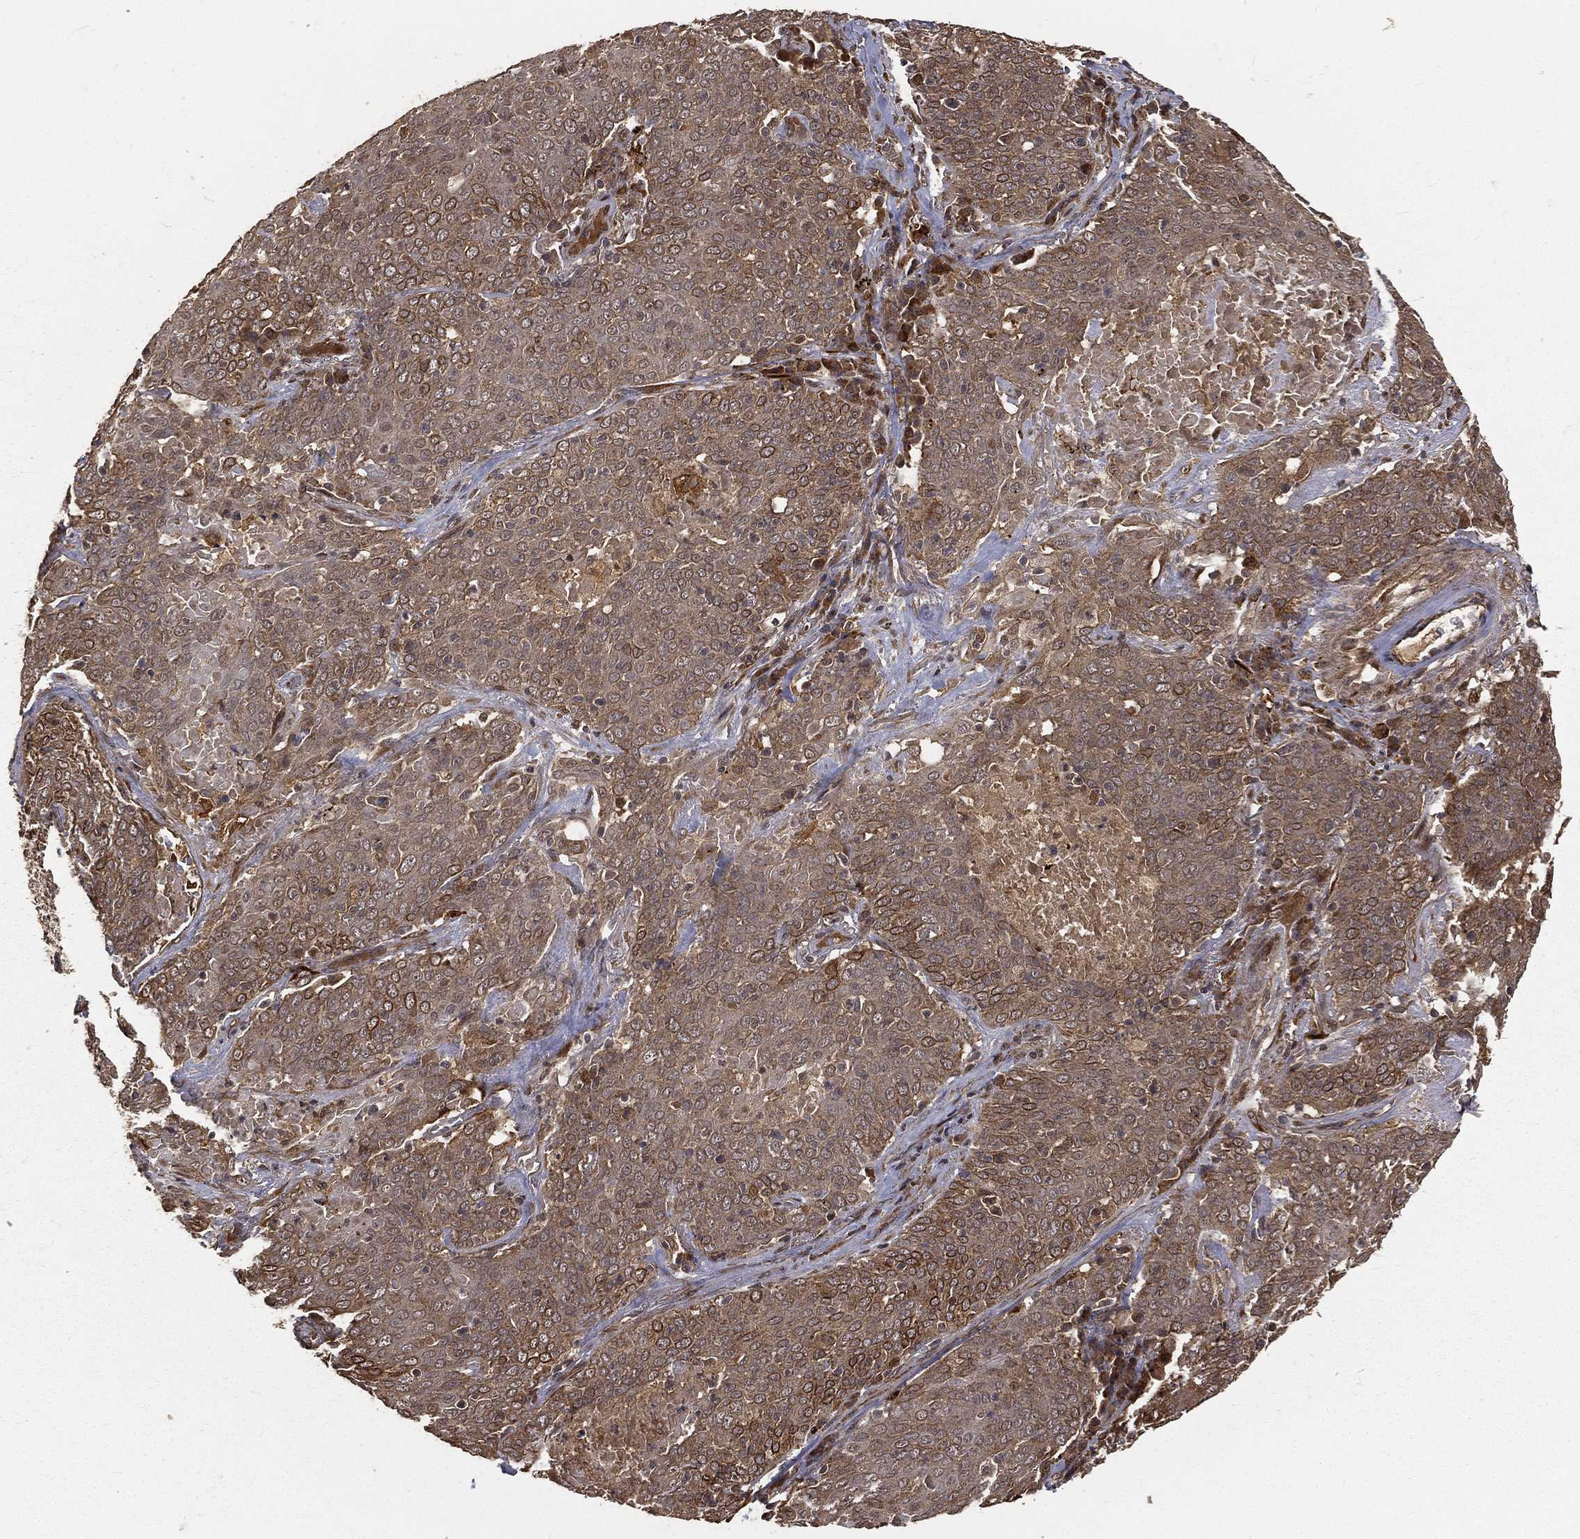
{"staining": {"intensity": "weak", "quantity": ">75%", "location": "cytoplasmic/membranous"}, "tissue": "lung cancer", "cell_type": "Tumor cells", "image_type": "cancer", "snomed": [{"axis": "morphology", "description": "Squamous cell carcinoma, NOS"}, {"axis": "topography", "description": "Lung"}], "caption": "Squamous cell carcinoma (lung) stained with a brown dye reveals weak cytoplasmic/membranous positive staining in approximately >75% of tumor cells.", "gene": "MAPK1", "patient": {"sex": "male", "age": 82}}